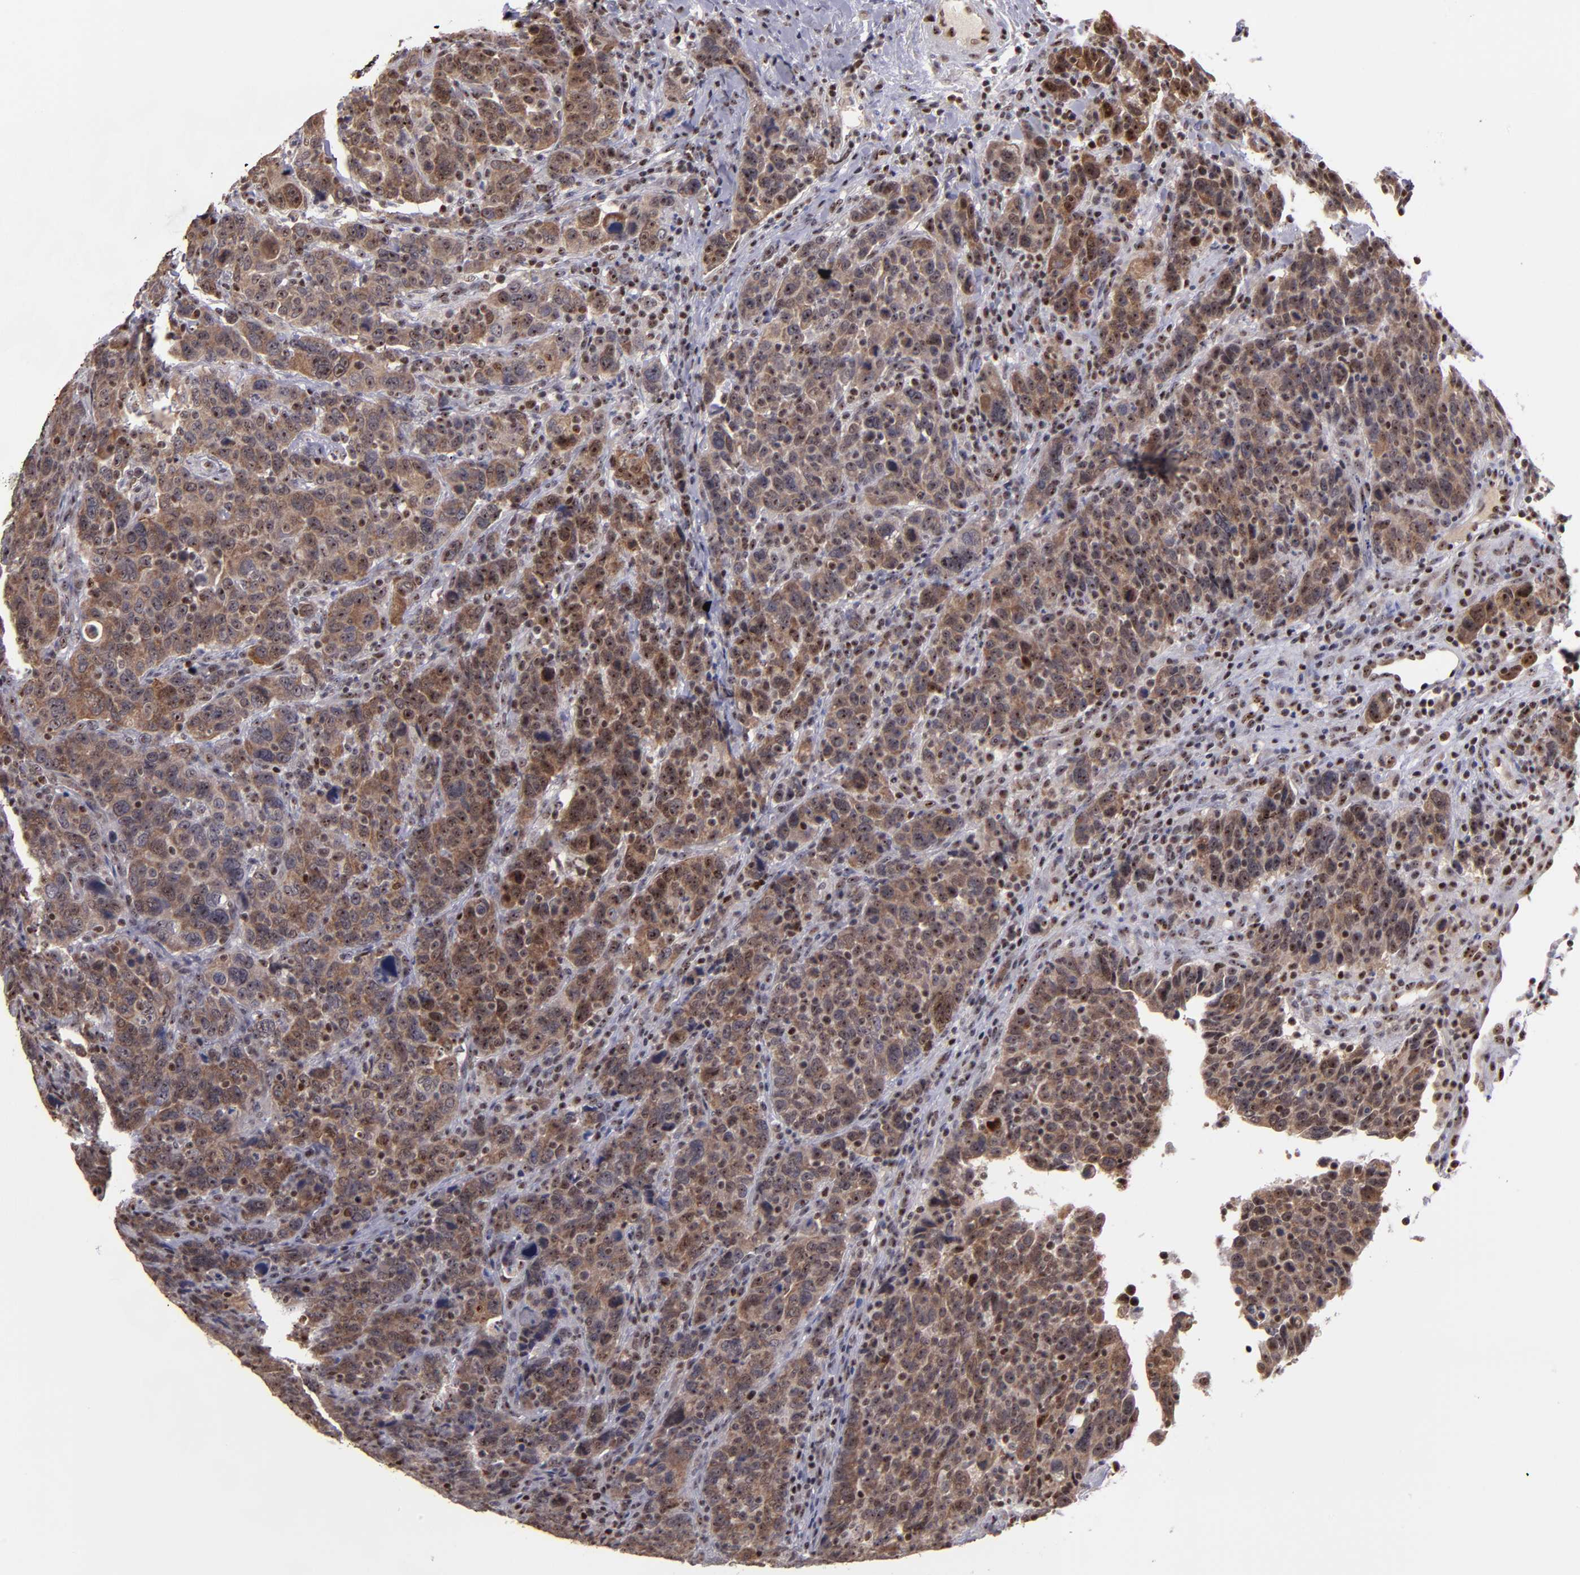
{"staining": {"intensity": "moderate", "quantity": ">75%", "location": "cytoplasmic/membranous,nuclear"}, "tissue": "breast cancer", "cell_type": "Tumor cells", "image_type": "cancer", "snomed": [{"axis": "morphology", "description": "Duct carcinoma"}, {"axis": "topography", "description": "Breast"}], "caption": "Breast intraductal carcinoma stained for a protein exhibits moderate cytoplasmic/membranous and nuclear positivity in tumor cells.", "gene": "DDX24", "patient": {"sex": "female", "age": 37}}